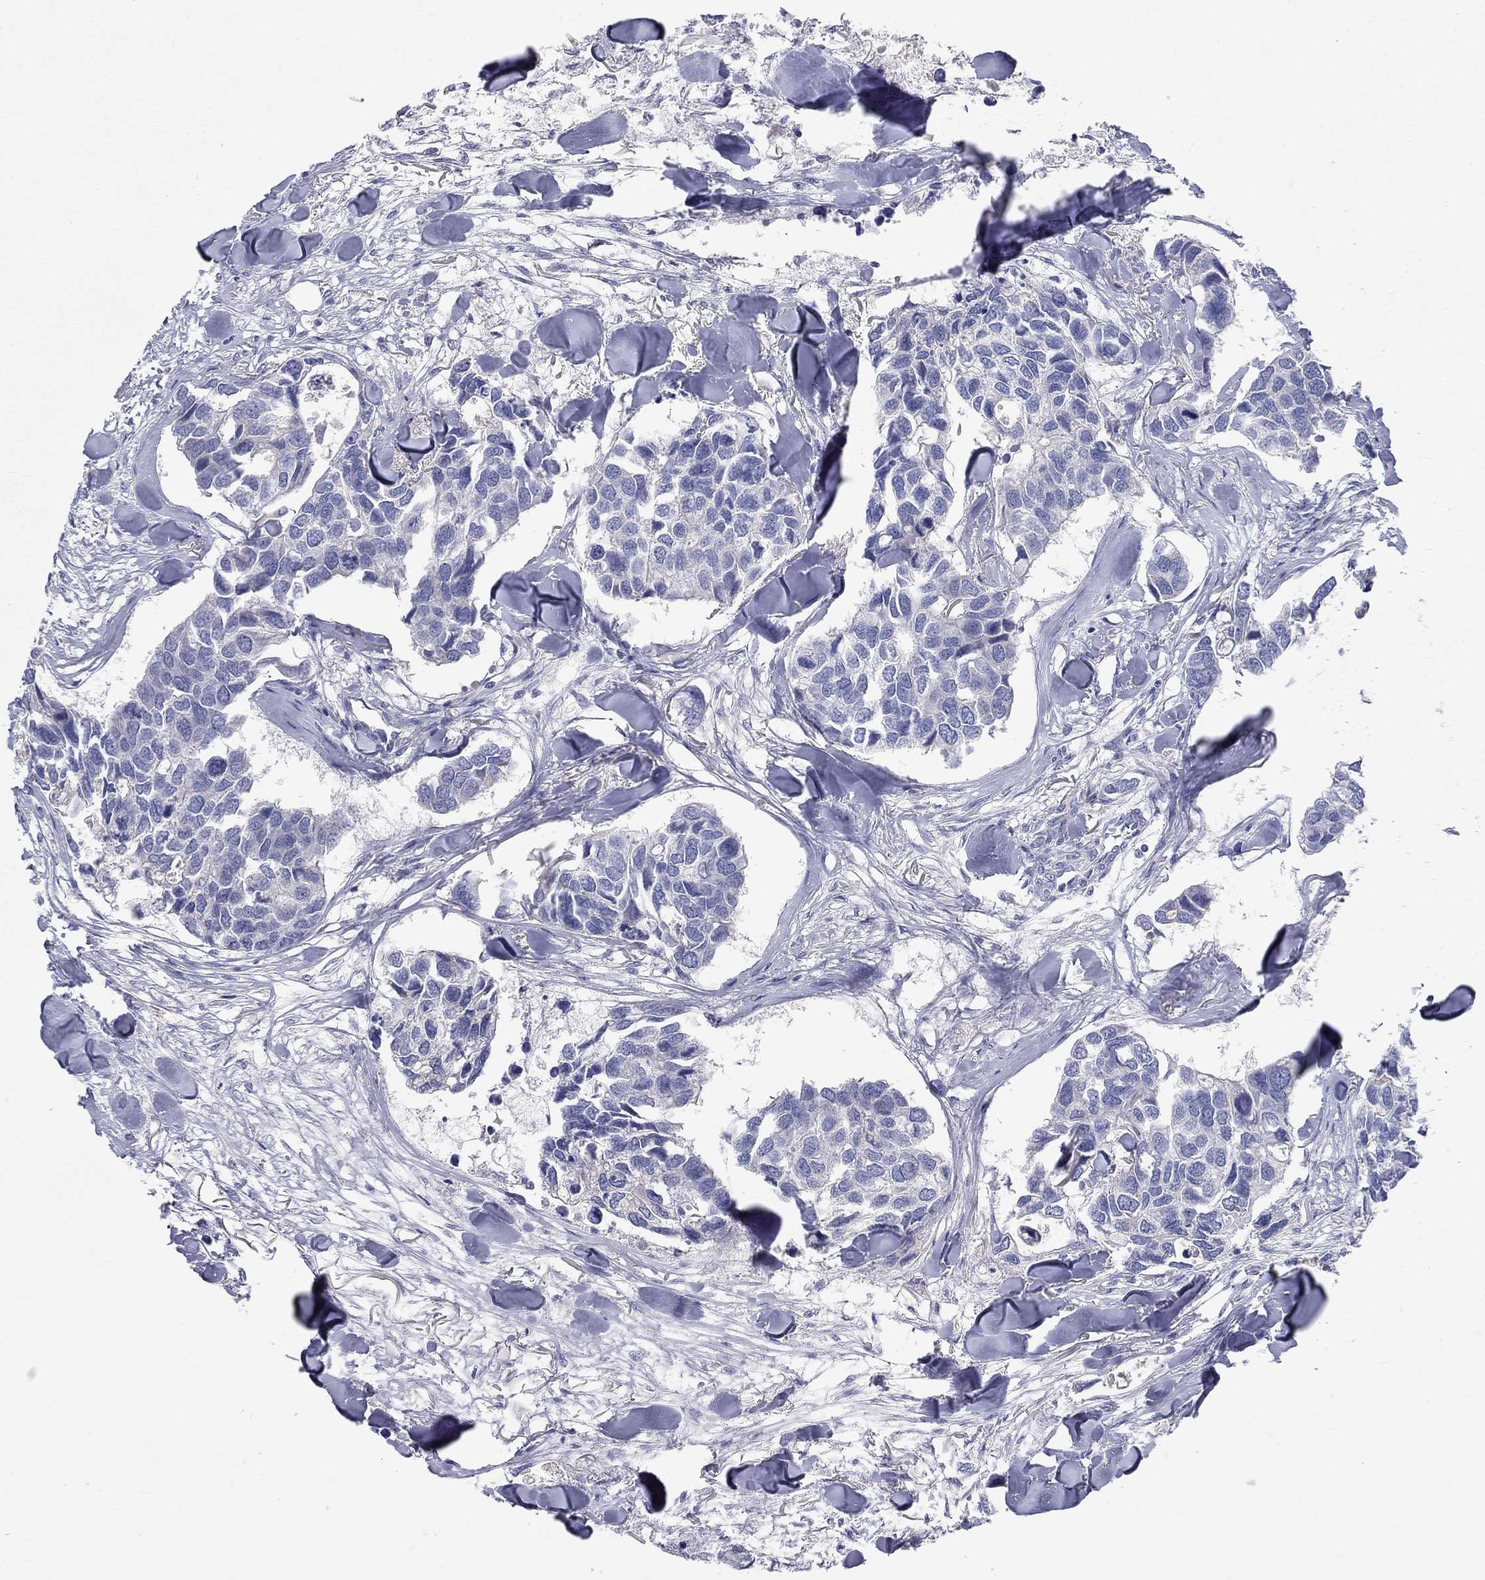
{"staining": {"intensity": "negative", "quantity": "none", "location": "none"}, "tissue": "breast cancer", "cell_type": "Tumor cells", "image_type": "cancer", "snomed": [{"axis": "morphology", "description": "Duct carcinoma"}, {"axis": "topography", "description": "Breast"}], "caption": "Intraductal carcinoma (breast) stained for a protein using immunohistochemistry shows no positivity tumor cells.", "gene": "RCAN1", "patient": {"sex": "female", "age": 83}}